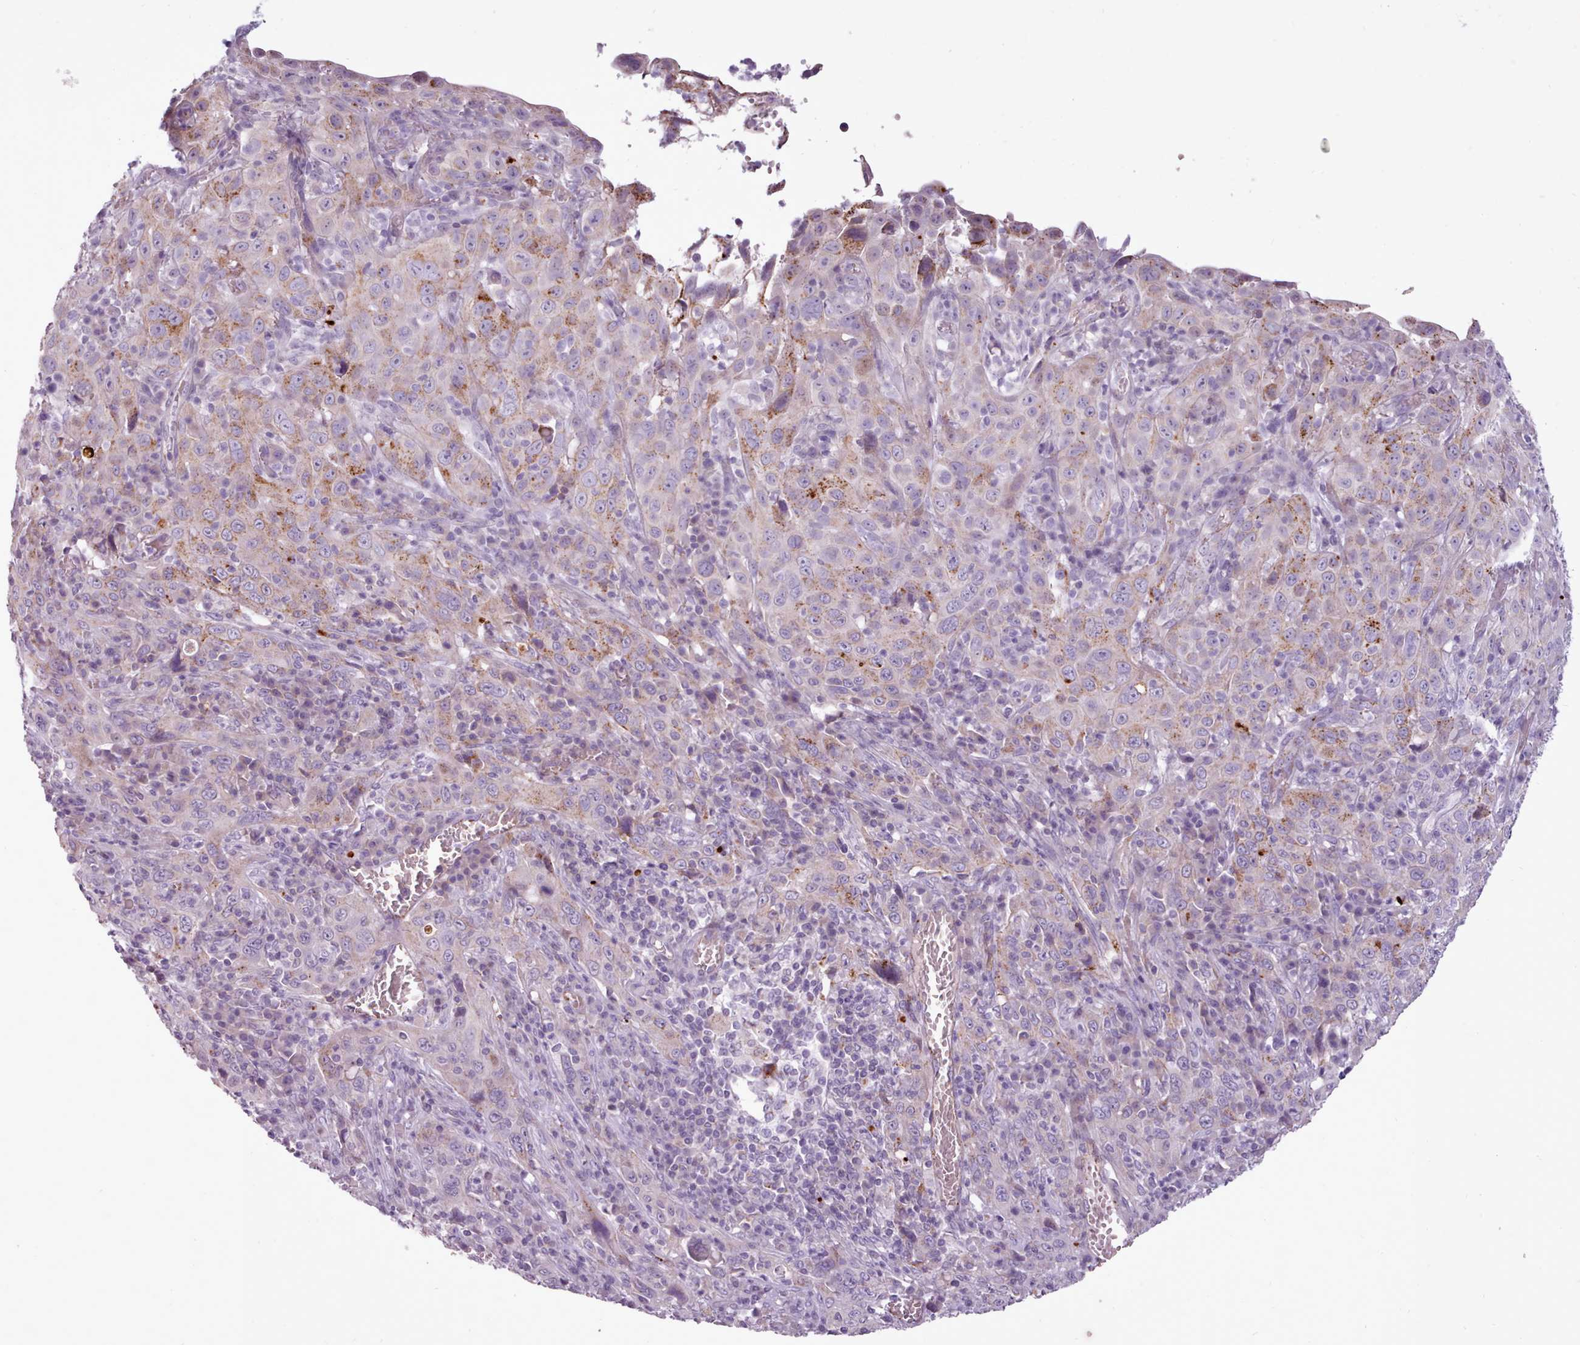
{"staining": {"intensity": "moderate", "quantity": "<25%", "location": "cytoplasmic/membranous"}, "tissue": "cervical cancer", "cell_type": "Tumor cells", "image_type": "cancer", "snomed": [{"axis": "morphology", "description": "Squamous cell carcinoma, NOS"}, {"axis": "topography", "description": "Cervix"}], "caption": "The image shows a brown stain indicating the presence of a protein in the cytoplasmic/membranous of tumor cells in cervical cancer. Using DAB (3,3'-diaminobenzidine) (brown) and hematoxylin (blue) stains, captured at high magnification using brightfield microscopy.", "gene": "ATRAID", "patient": {"sex": "female", "age": 46}}